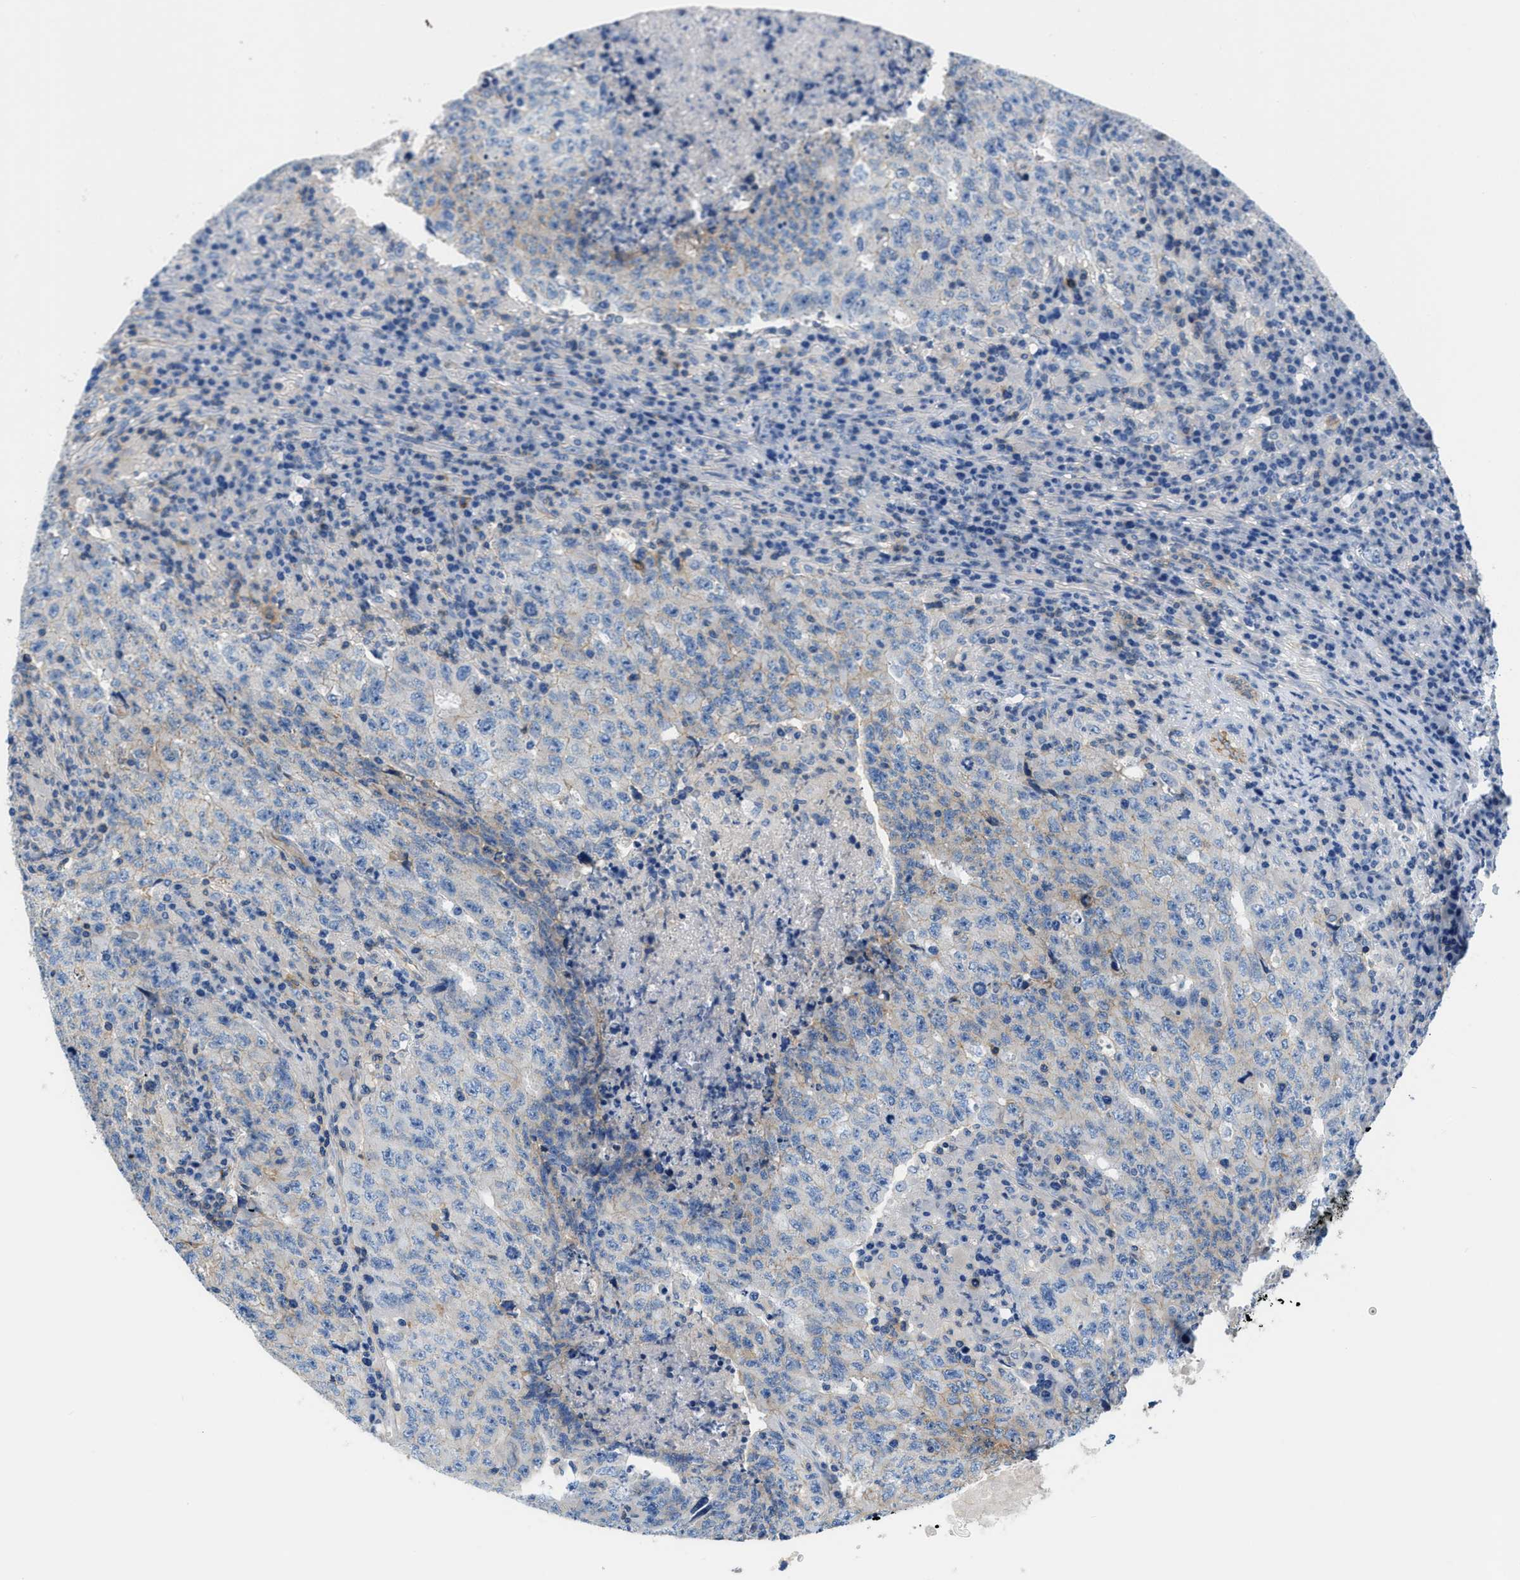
{"staining": {"intensity": "negative", "quantity": "none", "location": "none"}, "tissue": "testis cancer", "cell_type": "Tumor cells", "image_type": "cancer", "snomed": [{"axis": "morphology", "description": "Necrosis, NOS"}, {"axis": "morphology", "description": "Carcinoma, Embryonal, NOS"}, {"axis": "topography", "description": "Testis"}], "caption": "Testis cancer (embryonal carcinoma) was stained to show a protein in brown. There is no significant positivity in tumor cells.", "gene": "ORAI1", "patient": {"sex": "male", "age": 19}}